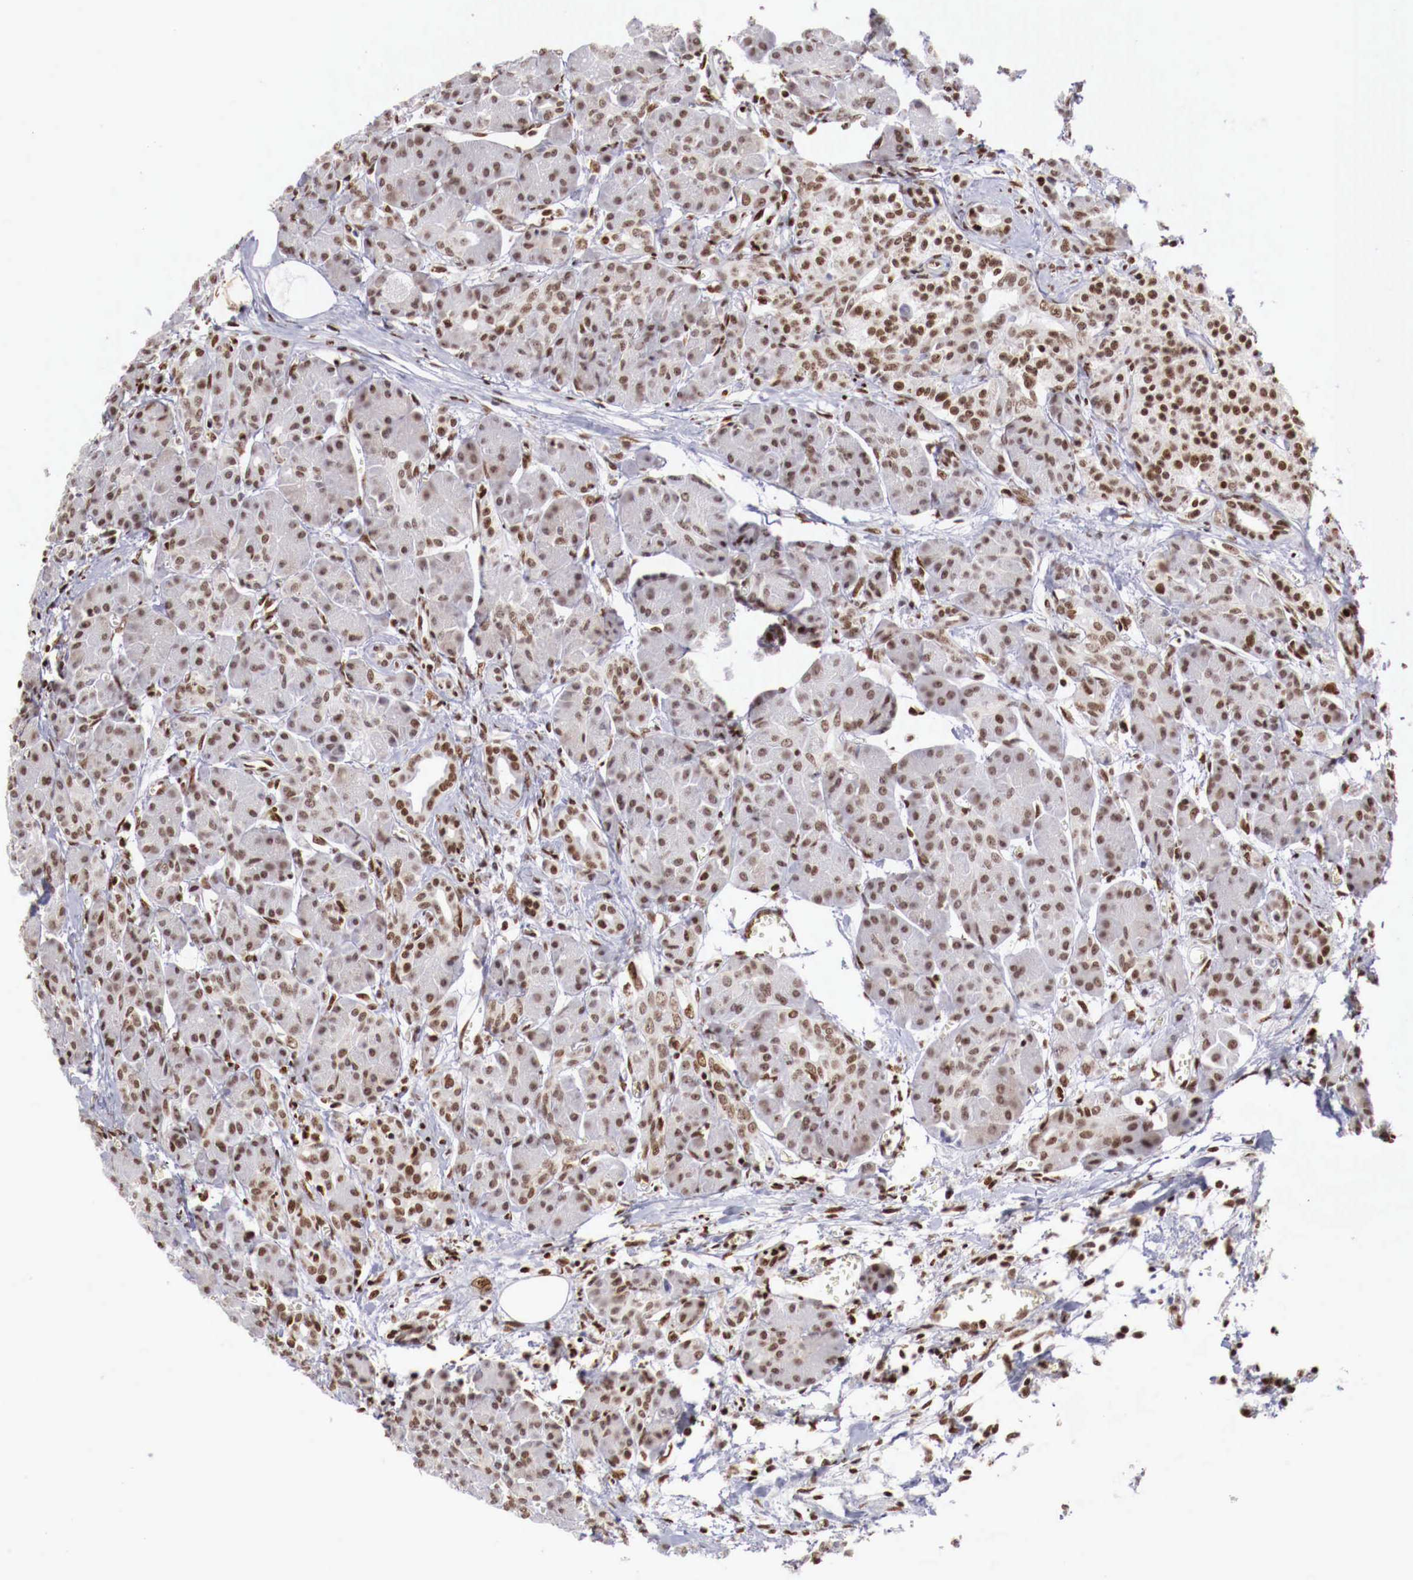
{"staining": {"intensity": "moderate", "quantity": ">75%", "location": "nuclear"}, "tissue": "pancreas", "cell_type": "Exocrine glandular cells", "image_type": "normal", "snomed": [{"axis": "morphology", "description": "Normal tissue, NOS"}, {"axis": "topography", "description": "Pancreas"}], "caption": "A medium amount of moderate nuclear positivity is appreciated in approximately >75% of exocrine glandular cells in unremarkable pancreas.", "gene": "MAX", "patient": {"sex": "male", "age": 73}}